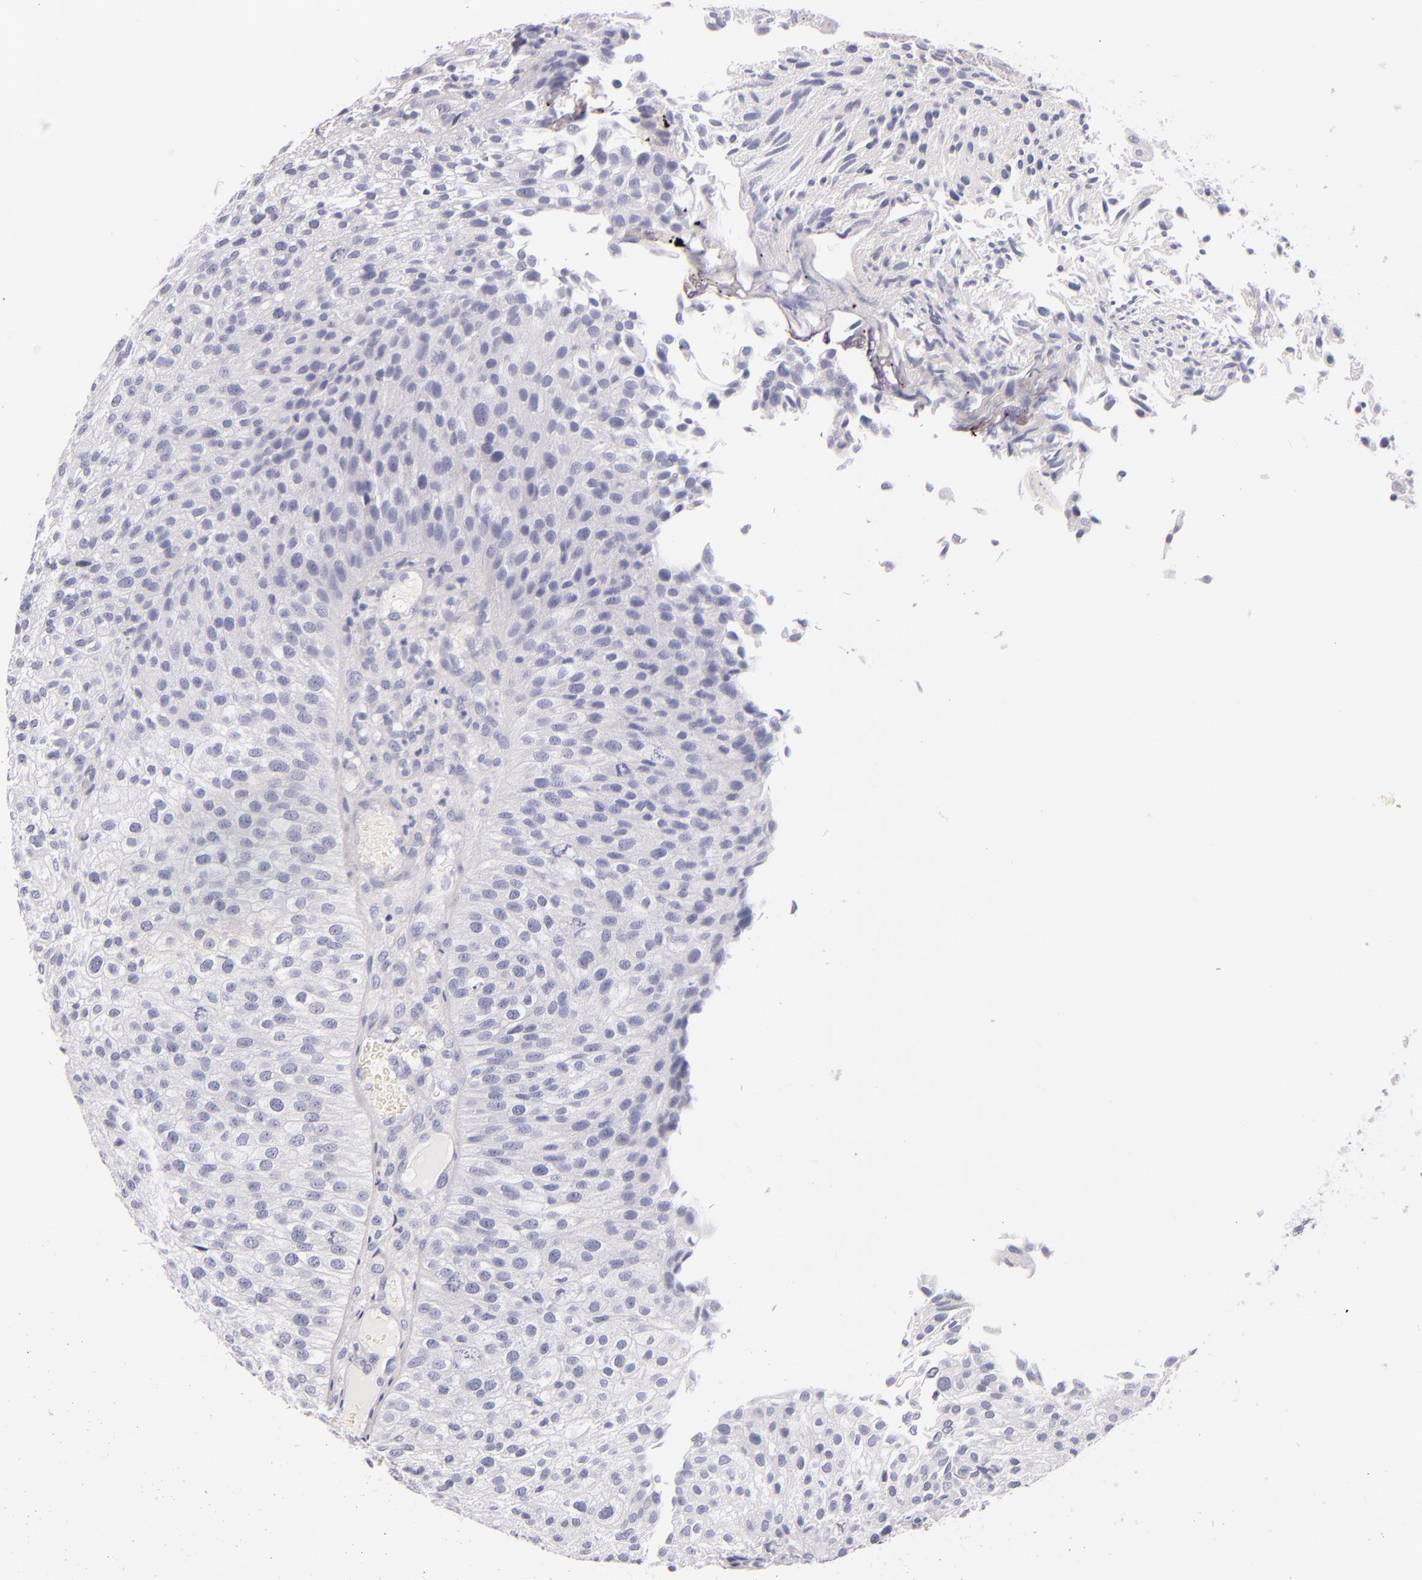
{"staining": {"intensity": "negative", "quantity": "none", "location": "none"}, "tissue": "urothelial cancer", "cell_type": "Tumor cells", "image_type": "cancer", "snomed": [{"axis": "morphology", "description": "Urothelial carcinoma, Low grade"}, {"axis": "topography", "description": "Urinary bladder"}], "caption": "The image displays no significant staining in tumor cells of urothelial cancer.", "gene": "FABP1", "patient": {"sex": "female", "age": 89}}